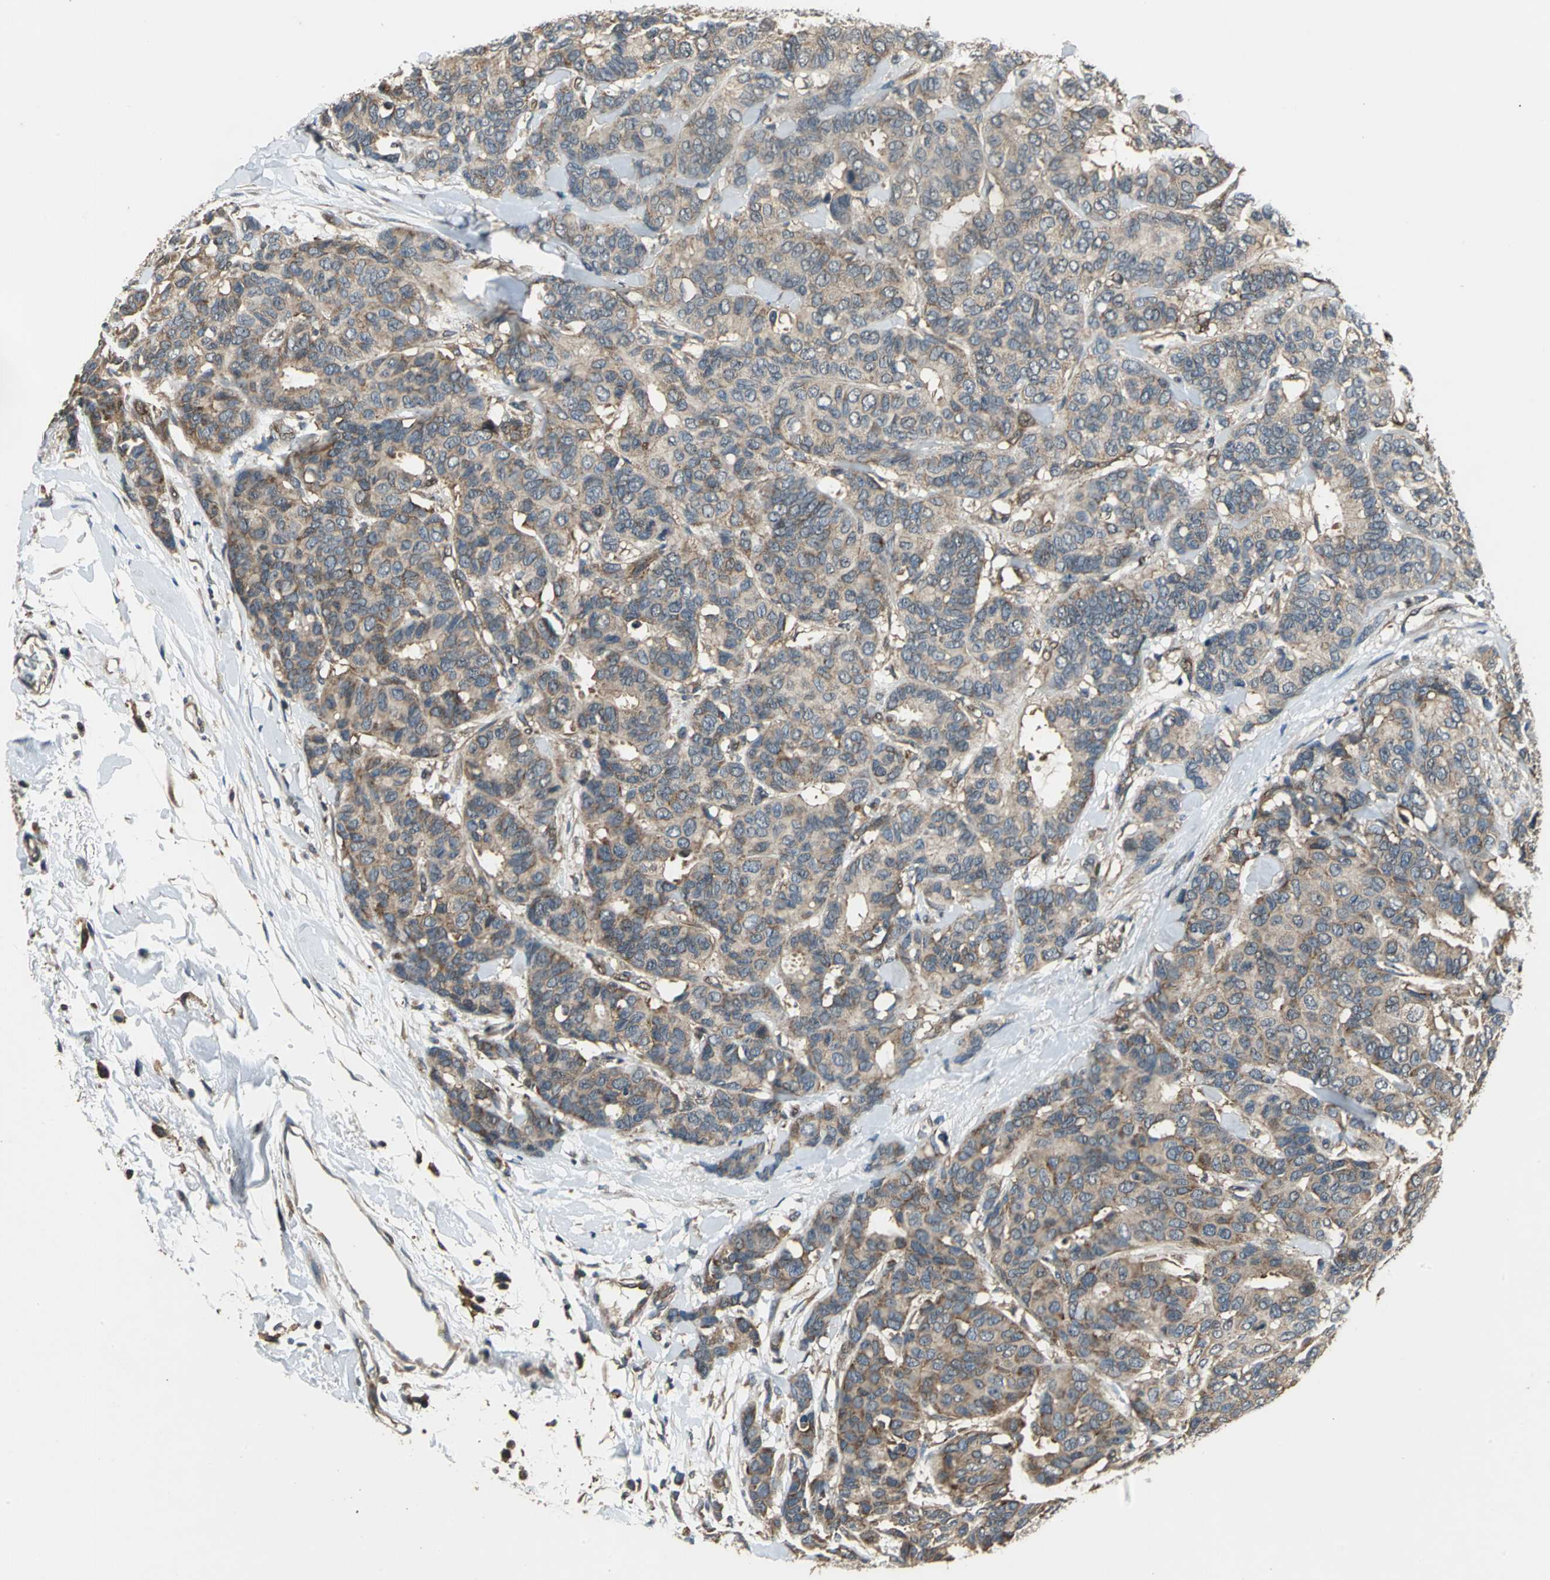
{"staining": {"intensity": "weak", "quantity": ">75%", "location": "cytoplasmic/membranous"}, "tissue": "breast cancer", "cell_type": "Tumor cells", "image_type": "cancer", "snomed": [{"axis": "morphology", "description": "Duct carcinoma"}, {"axis": "topography", "description": "Breast"}], "caption": "Approximately >75% of tumor cells in breast cancer demonstrate weak cytoplasmic/membranous protein staining as visualized by brown immunohistochemical staining.", "gene": "EIF2B2", "patient": {"sex": "female", "age": 87}}